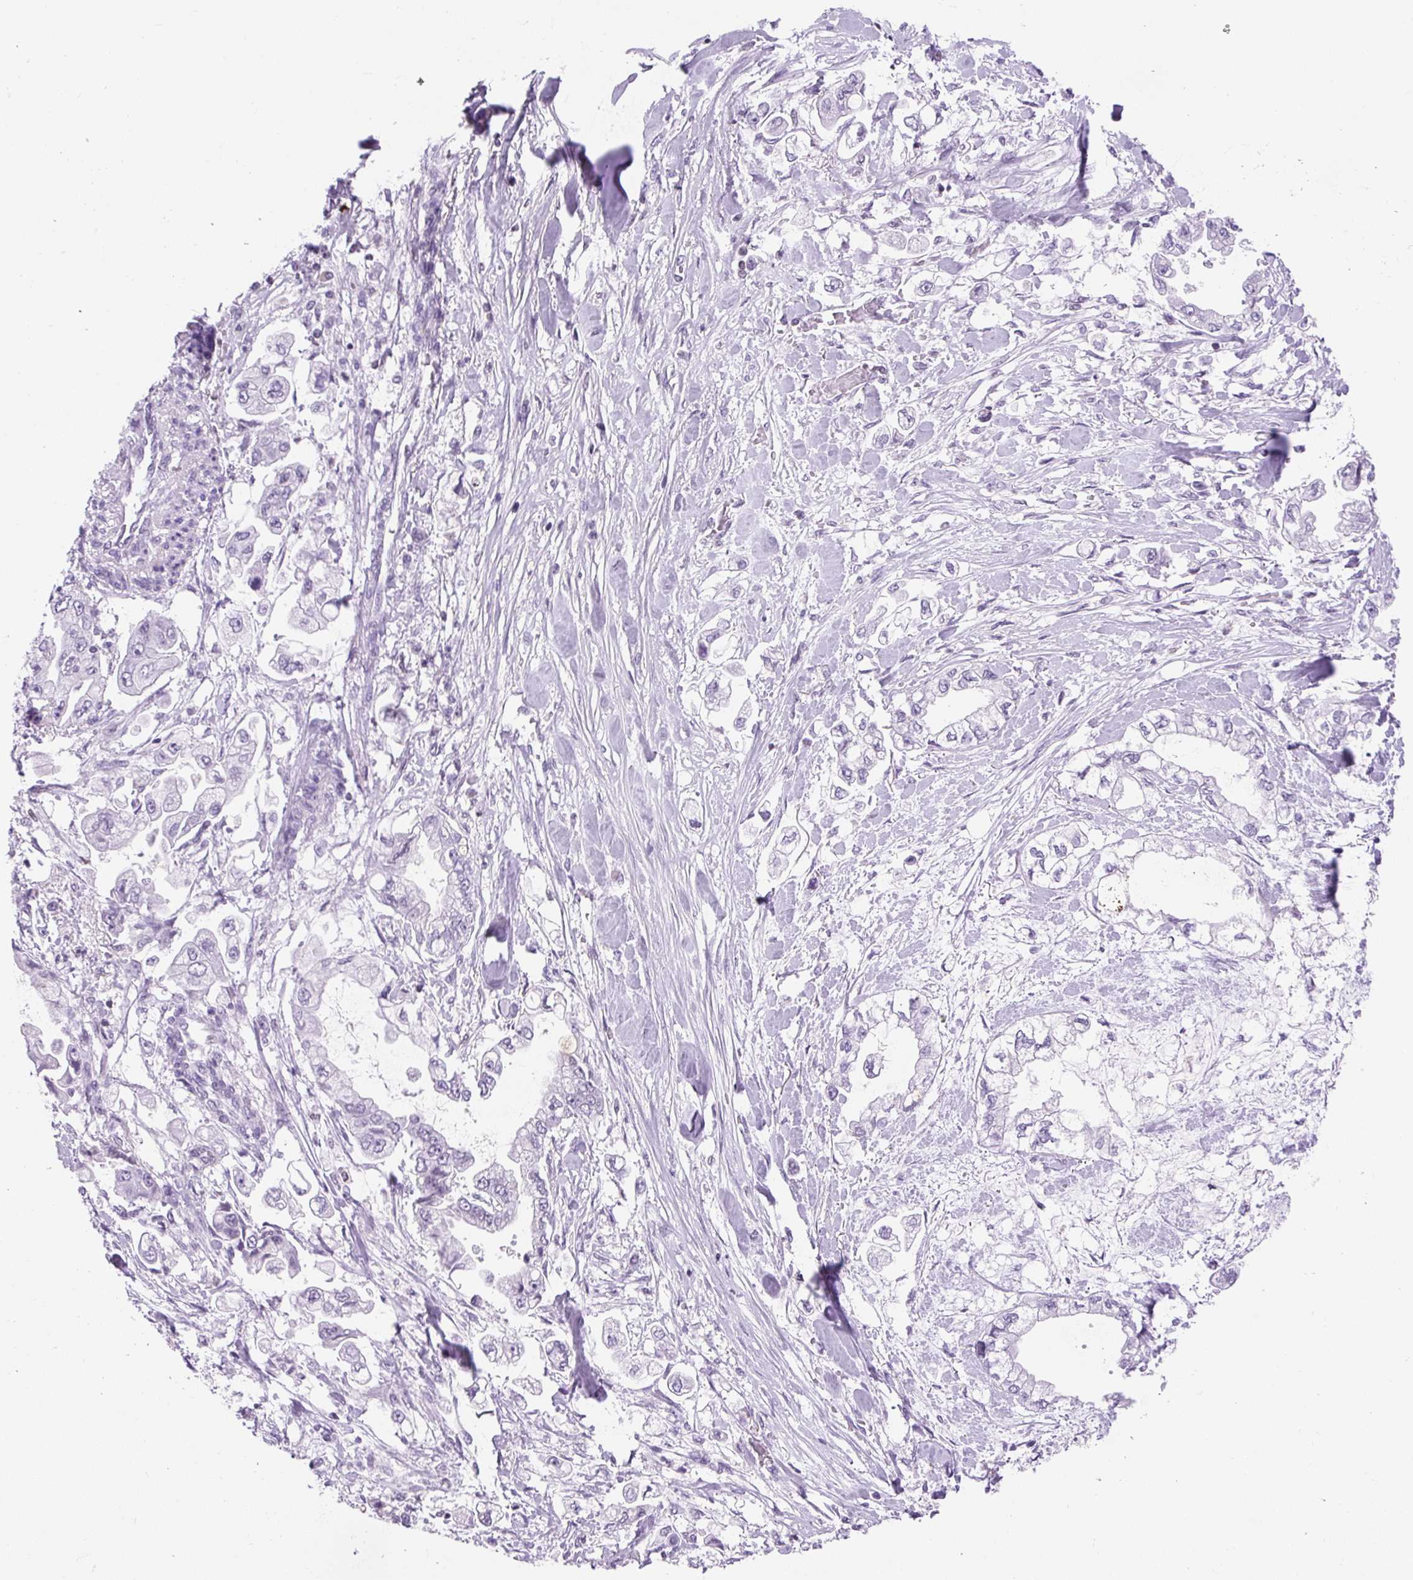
{"staining": {"intensity": "negative", "quantity": "none", "location": "none"}, "tissue": "stomach cancer", "cell_type": "Tumor cells", "image_type": "cancer", "snomed": [{"axis": "morphology", "description": "Adenocarcinoma, NOS"}, {"axis": "topography", "description": "Stomach"}], "caption": "High power microscopy histopathology image of an immunohistochemistry (IHC) image of stomach cancer, revealing no significant positivity in tumor cells.", "gene": "VPREB1", "patient": {"sex": "male", "age": 62}}